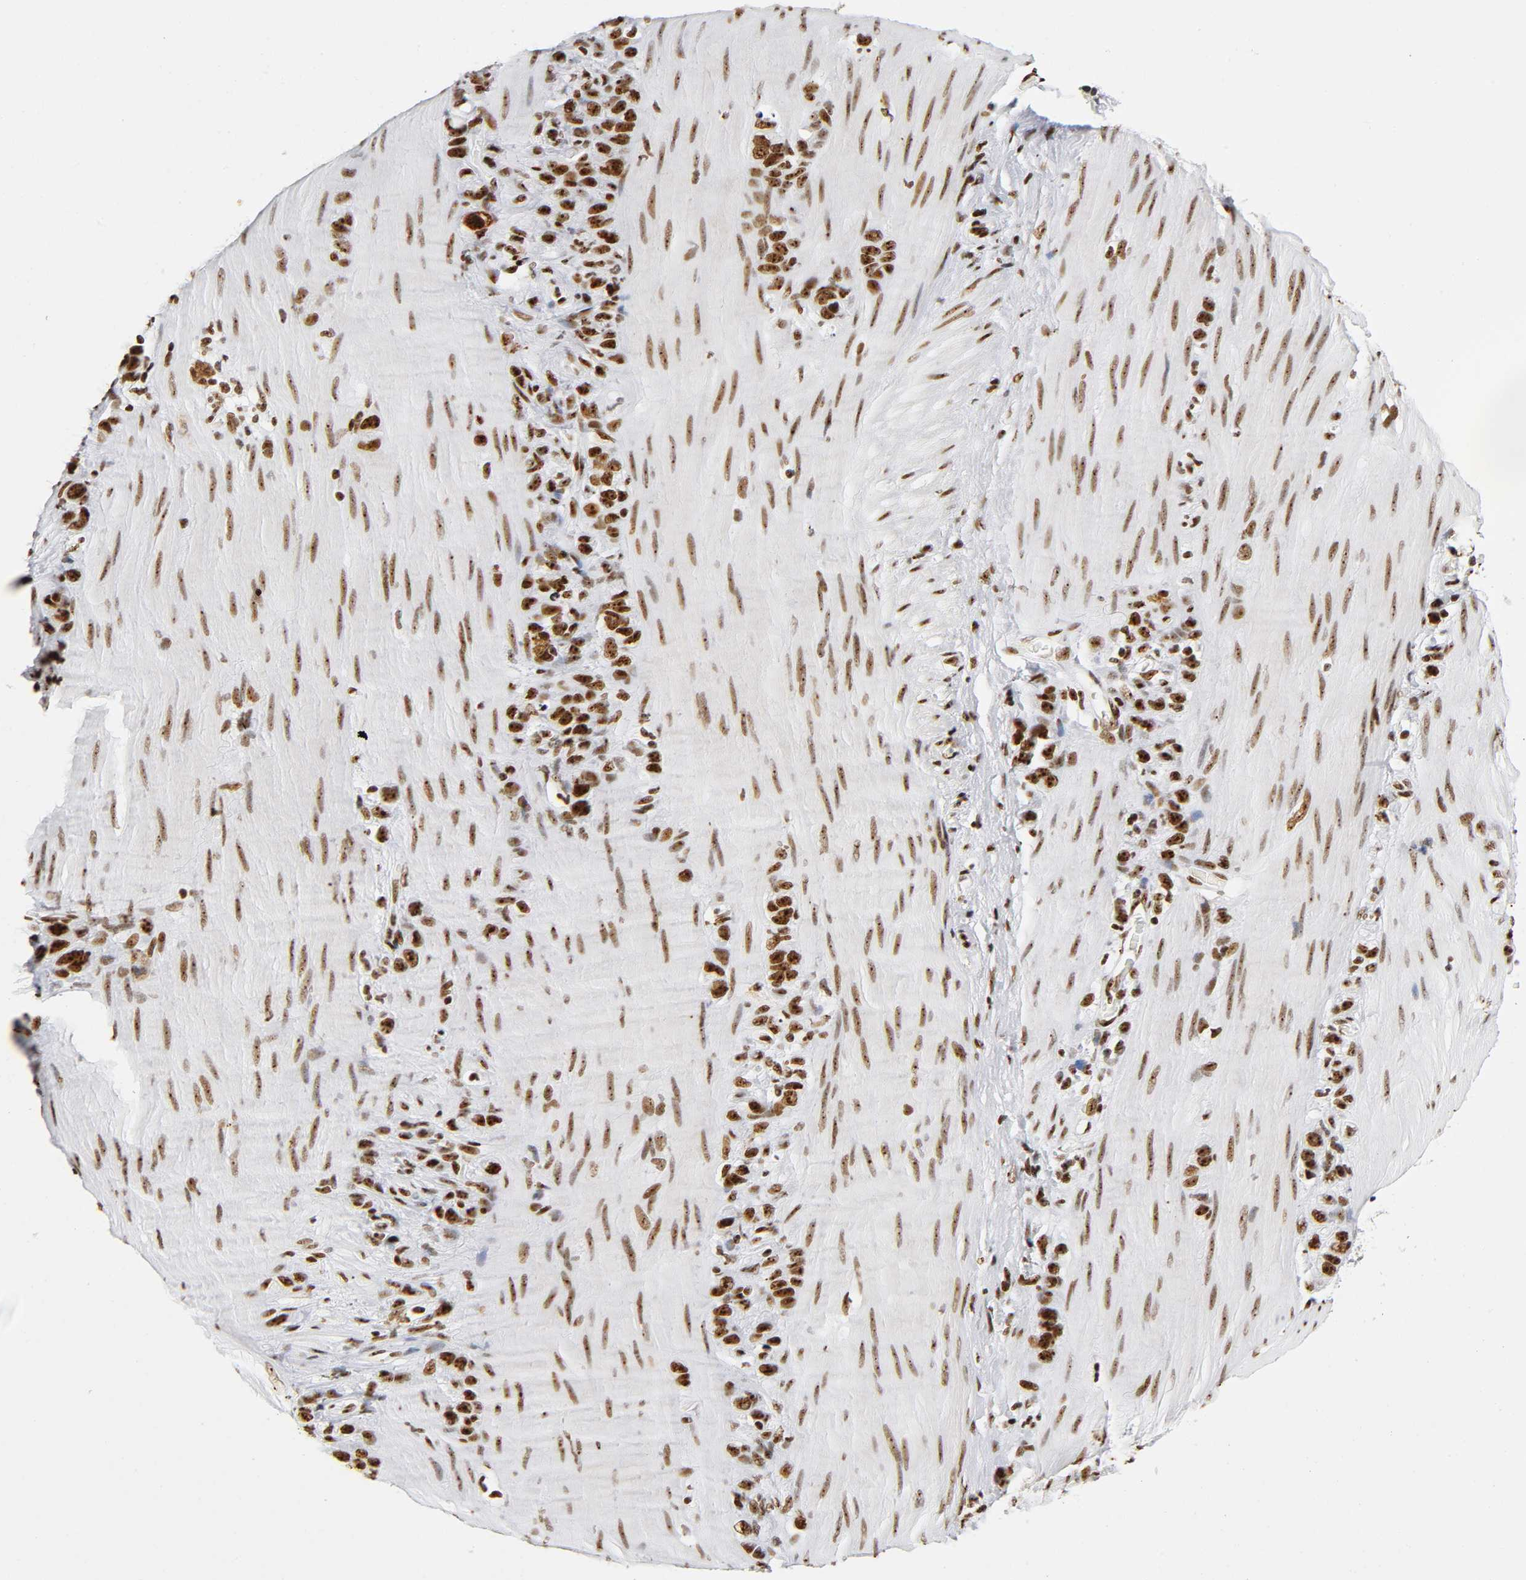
{"staining": {"intensity": "strong", "quantity": ">75%", "location": "nuclear"}, "tissue": "stomach cancer", "cell_type": "Tumor cells", "image_type": "cancer", "snomed": [{"axis": "morphology", "description": "Normal tissue, NOS"}, {"axis": "morphology", "description": "Adenocarcinoma, NOS"}, {"axis": "morphology", "description": "Adenocarcinoma, High grade"}, {"axis": "topography", "description": "Stomach, upper"}, {"axis": "topography", "description": "Stomach"}], "caption": "Stomach cancer (high-grade adenocarcinoma) stained with DAB (3,3'-diaminobenzidine) IHC demonstrates high levels of strong nuclear positivity in approximately >75% of tumor cells.", "gene": "UBTF", "patient": {"sex": "female", "age": 65}}